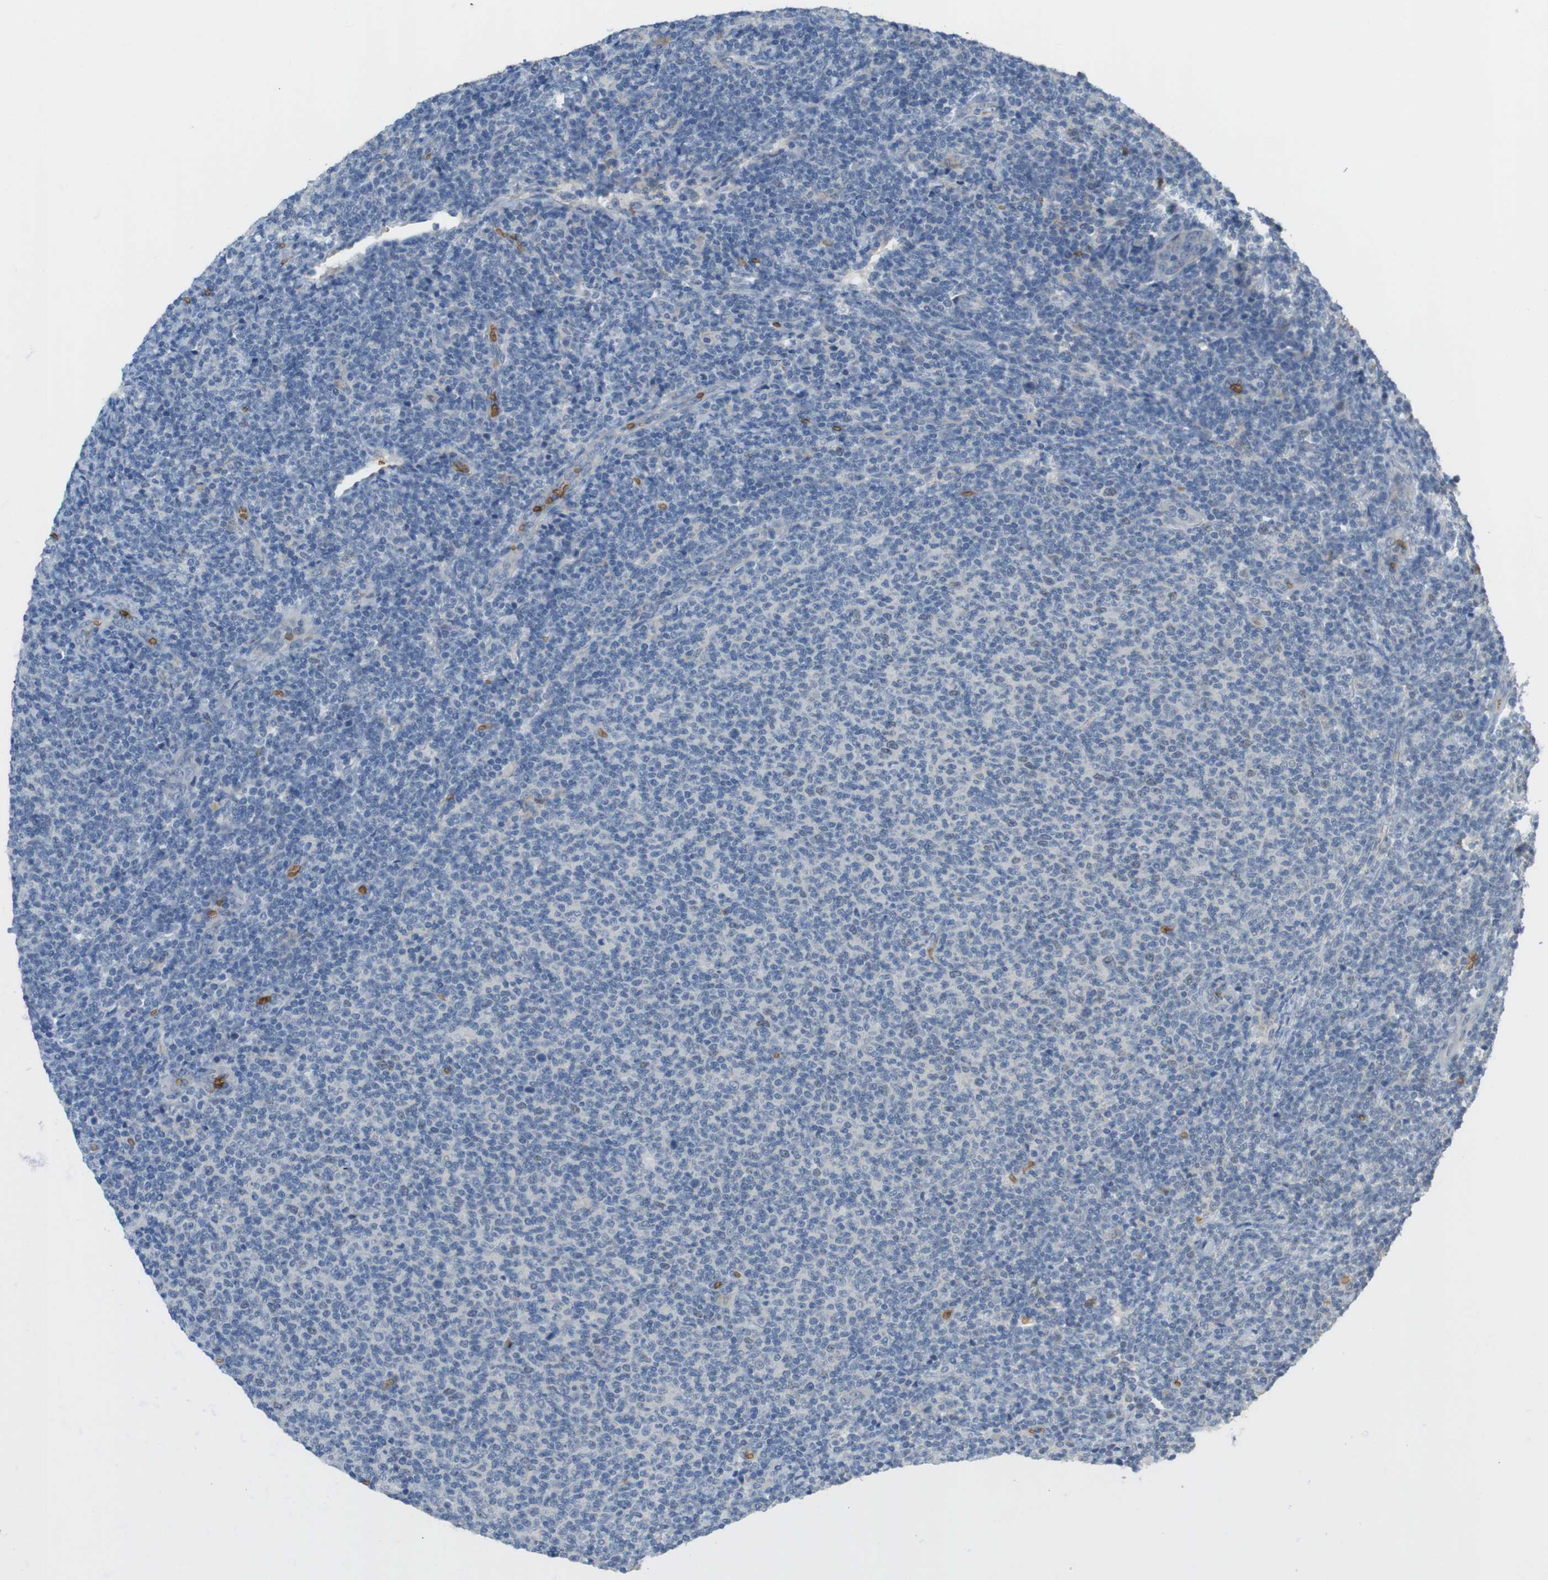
{"staining": {"intensity": "negative", "quantity": "none", "location": "none"}, "tissue": "lymphoma", "cell_type": "Tumor cells", "image_type": "cancer", "snomed": [{"axis": "morphology", "description": "Malignant lymphoma, non-Hodgkin's type, Low grade"}, {"axis": "topography", "description": "Lymph node"}], "caption": "Immunohistochemical staining of lymphoma displays no significant expression in tumor cells.", "gene": "GYPA", "patient": {"sex": "male", "age": 66}}